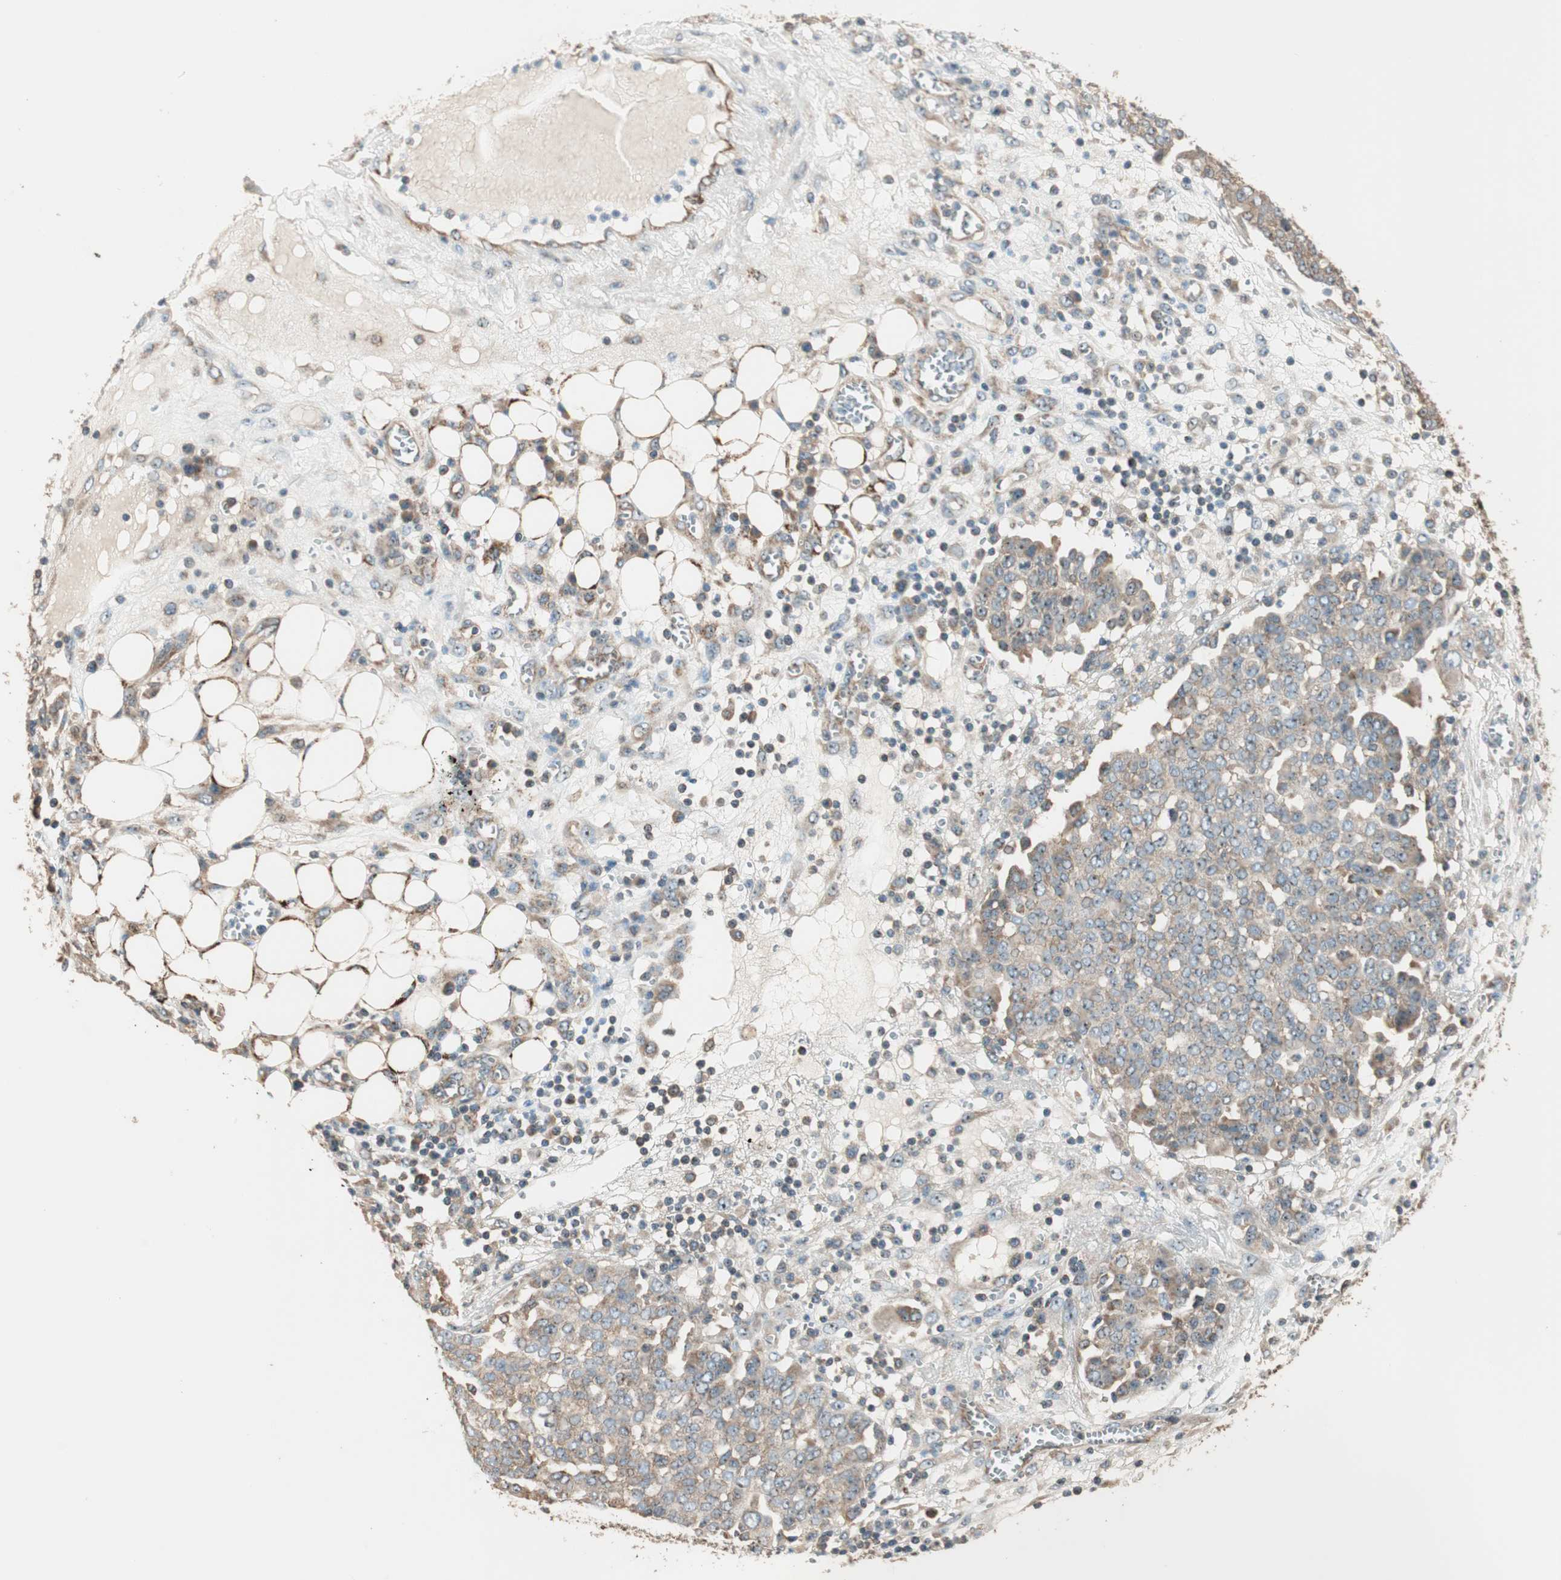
{"staining": {"intensity": "moderate", "quantity": ">75%", "location": "cytoplasmic/membranous,nuclear"}, "tissue": "ovarian cancer", "cell_type": "Tumor cells", "image_type": "cancer", "snomed": [{"axis": "morphology", "description": "Cystadenocarcinoma, serous, NOS"}, {"axis": "topography", "description": "Soft tissue"}, {"axis": "topography", "description": "Ovary"}], "caption": "A high-resolution photomicrograph shows immunohistochemistry (IHC) staining of ovarian cancer (serous cystadenocarcinoma), which shows moderate cytoplasmic/membranous and nuclear positivity in approximately >75% of tumor cells. (DAB (3,3'-diaminobenzidine) = brown stain, brightfield microscopy at high magnification).", "gene": "CC2D1A", "patient": {"sex": "female", "age": 57}}